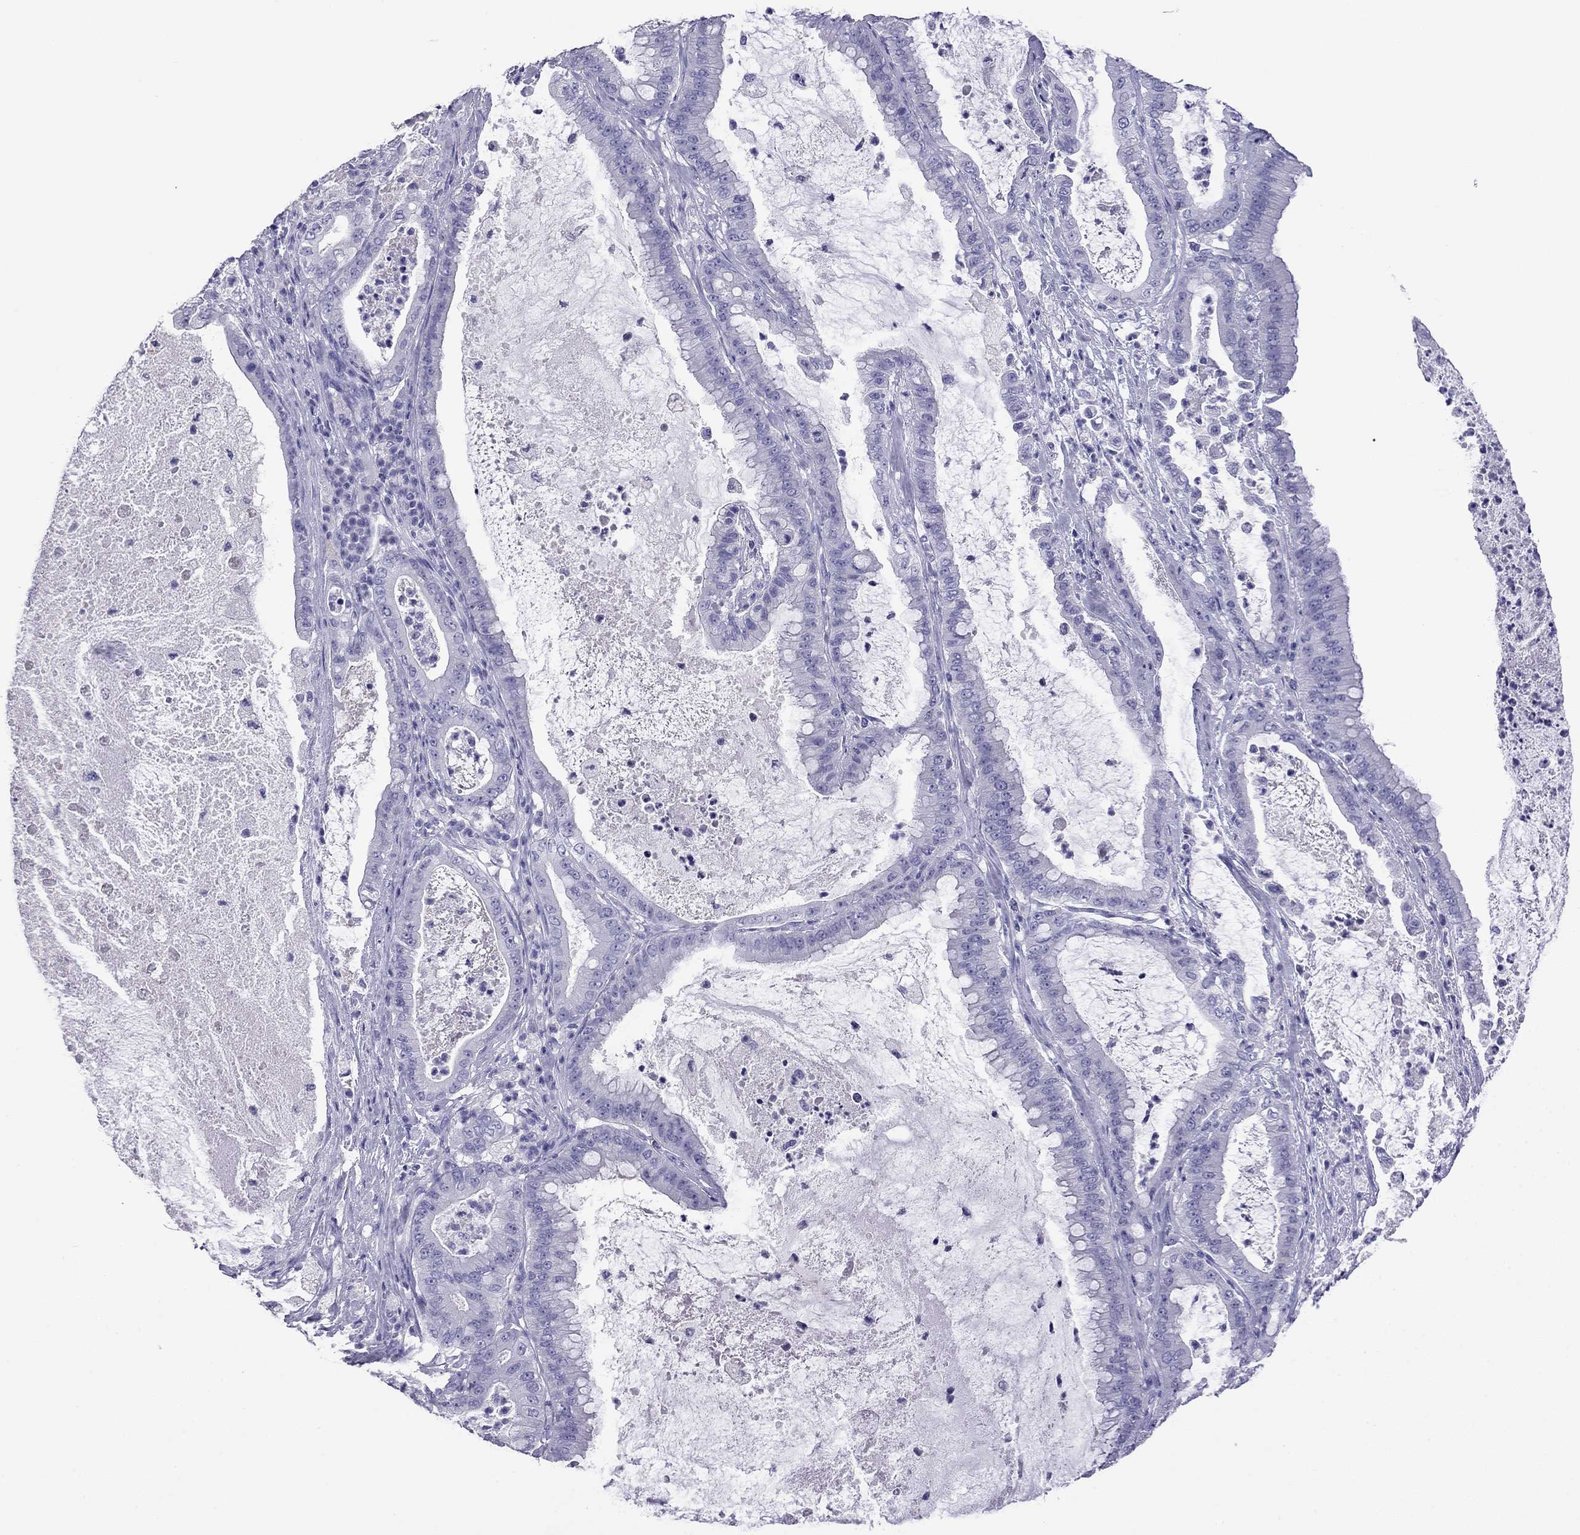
{"staining": {"intensity": "negative", "quantity": "none", "location": "none"}, "tissue": "pancreatic cancer", "cell_type": "Tumor cells", "image_type": "cancer", "snomed": [{"axis": "morphology", "description": "Adenocarcinoma, NOS"}, {"axis": "topography", "description": "Pancreas"}], "caption": "Immunohistochemical staining of human adenocarcinoma (pancreatic) exhibits no significant expression in tumor cells.", "gene": "ODF4", "patient": {"sex": "male", "age": 71}}